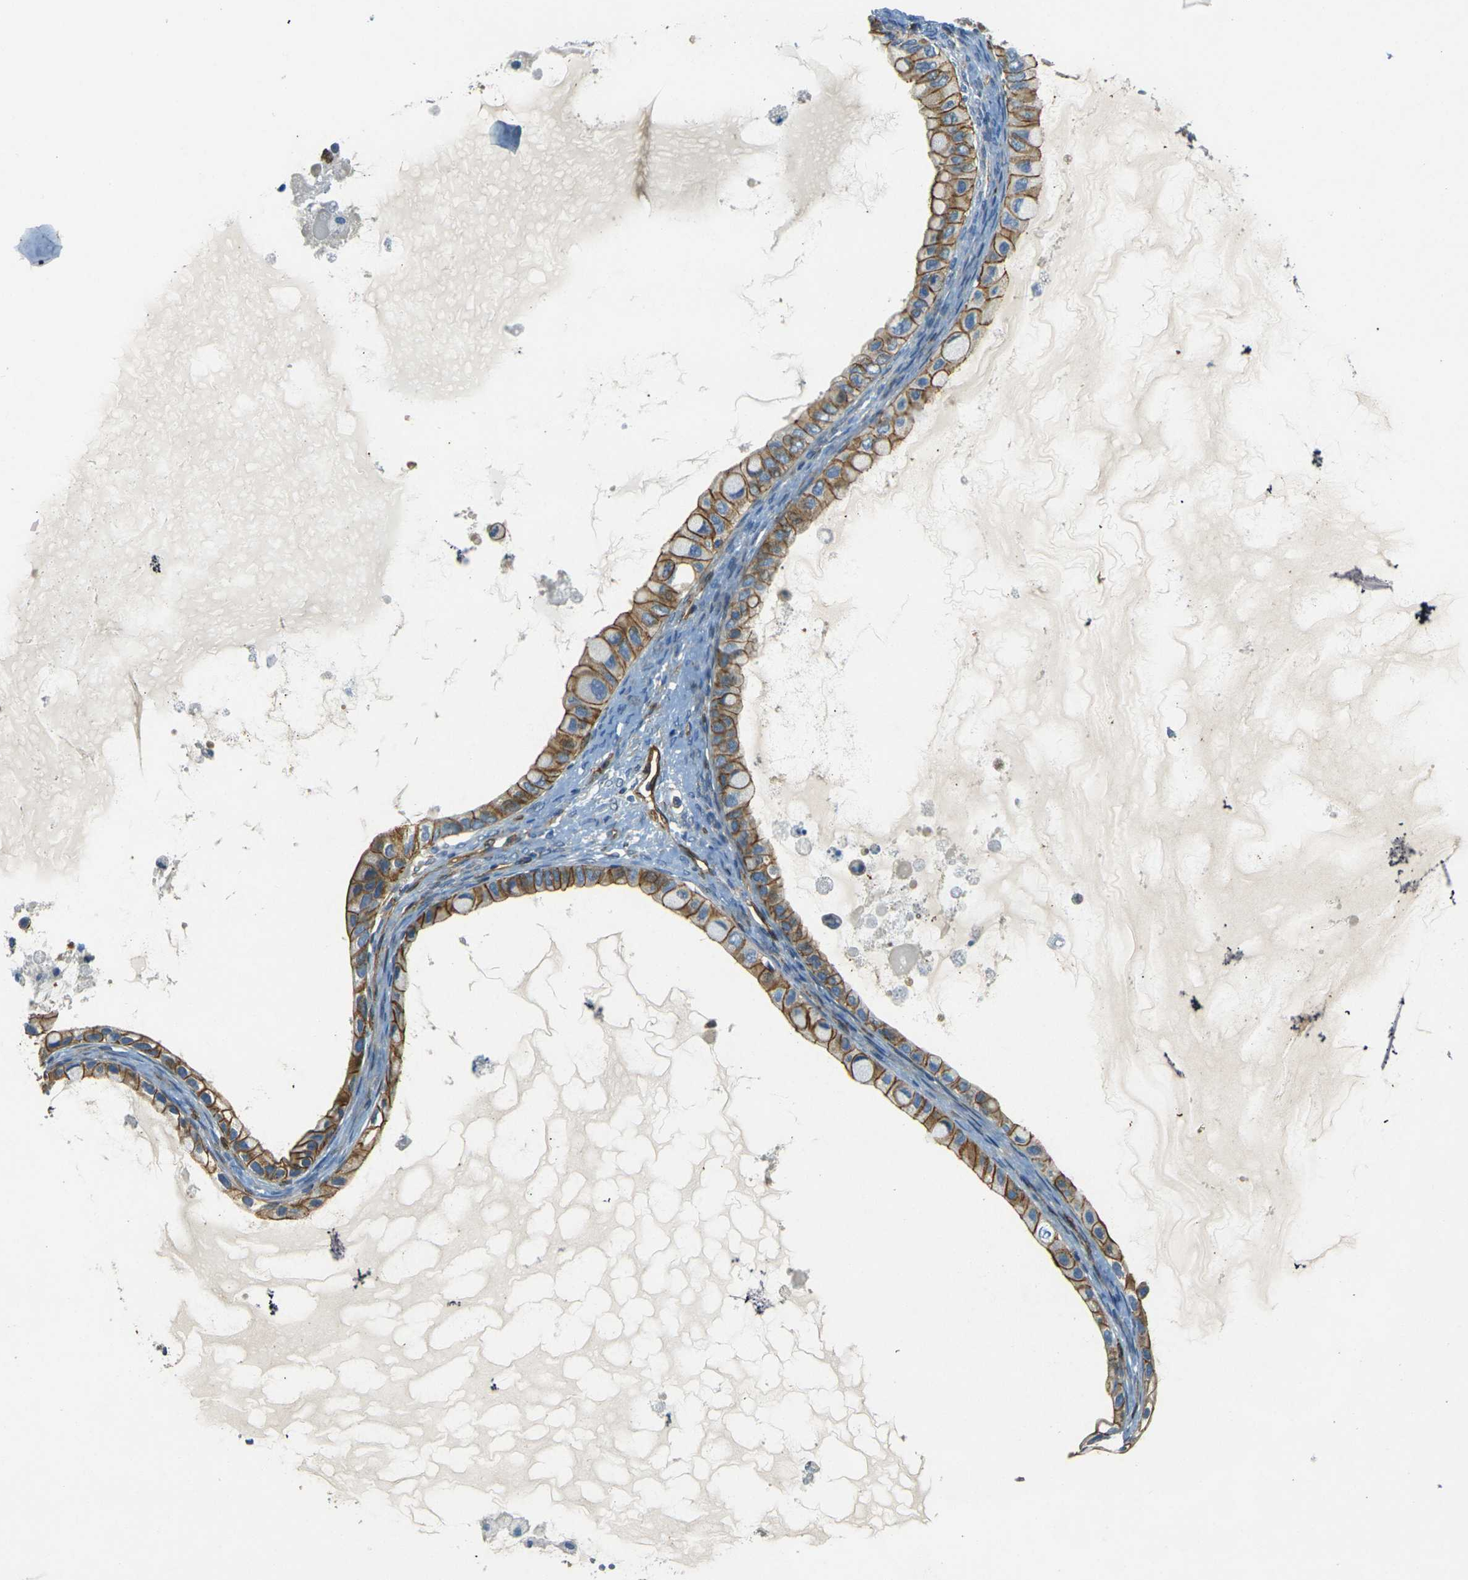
{"staining": {"intensity": "moderate", "quantity": ">75%", "location": "cytoplasmic/membranous"}, "tissue": "ovarian cancer", "cell_type": "Tumor cells", "image_type": "cancer", "snomed": [{"axis": "morphology", "description": "Cystadenocarcinoma, mucinous, NOS"}, {"axis": "topography", "description": "Ovary"}], "caption": "Human ovarian mucinous cystadenocarcinoma stained with a protein marker reveals moderate staining in tumor cells.", "gene": "EPHA7", "patient": {"sex": "female", "age": 80}}